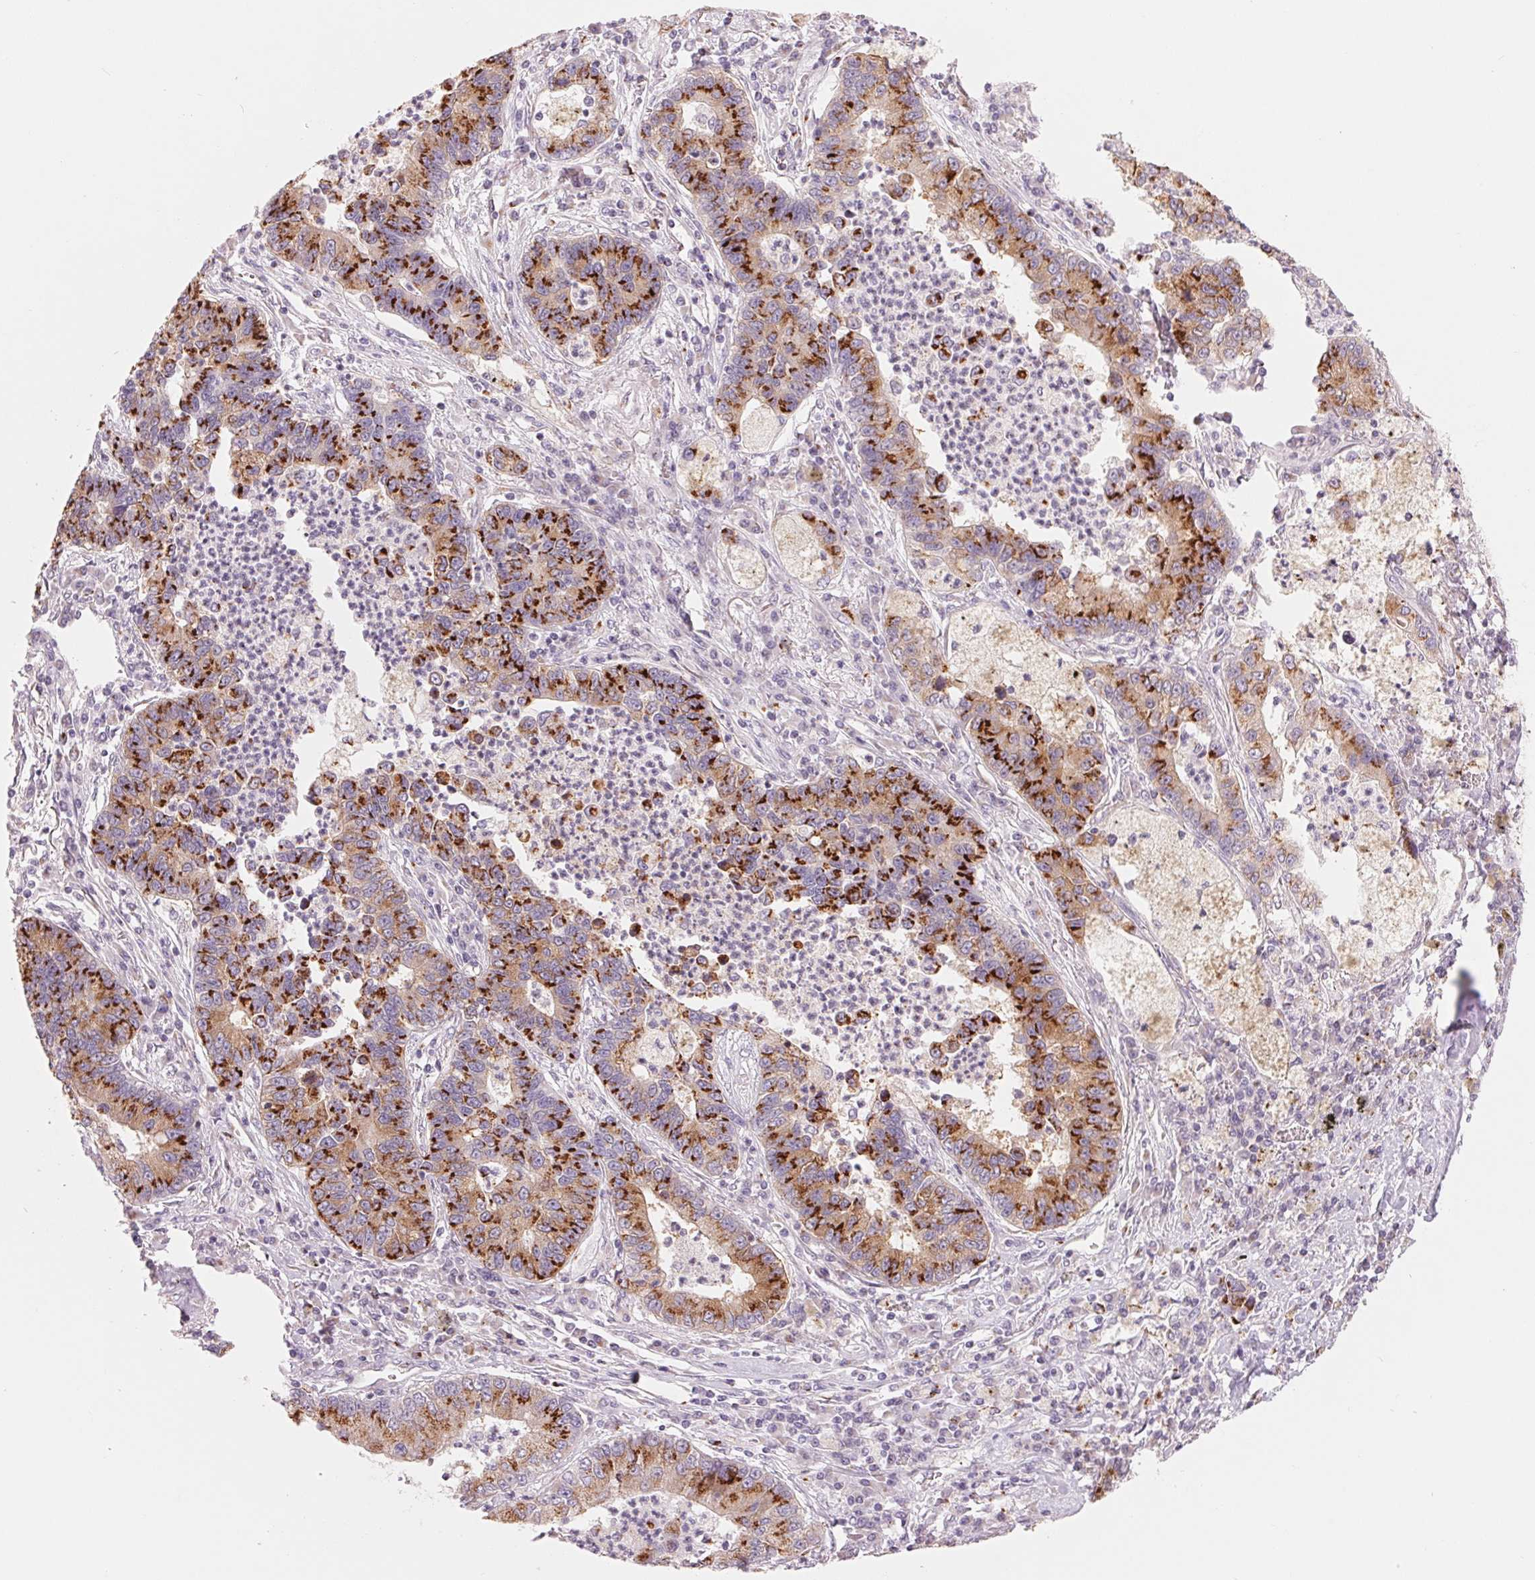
{"staining": {"intensity": "strong", "quantity": ">75%", "location": "cytoplasmic/membranous"}, "tissue": "lung cancer", "cell_type": "Tumor cells", "image_type": "cancer", "snomed": [{"axis": "morphology", "description": "Adenocarcinoma, NOS"}, {"axis": "topography", "description": "Lung"}], "caption": "Immunohistochemical staining of human adenocarcinoma (lung) reveals high levels of strong cytoplasmic/membranous positivity in about >75% of tumor cells. (Stains: DAB (3,3'-diaminobenzidine) in brown, nuclei in blue, Microscopy: brightfield microscopy at high magnification).", "gene": "GALNT7", "patient": {"sex": "female", "age": 57}}